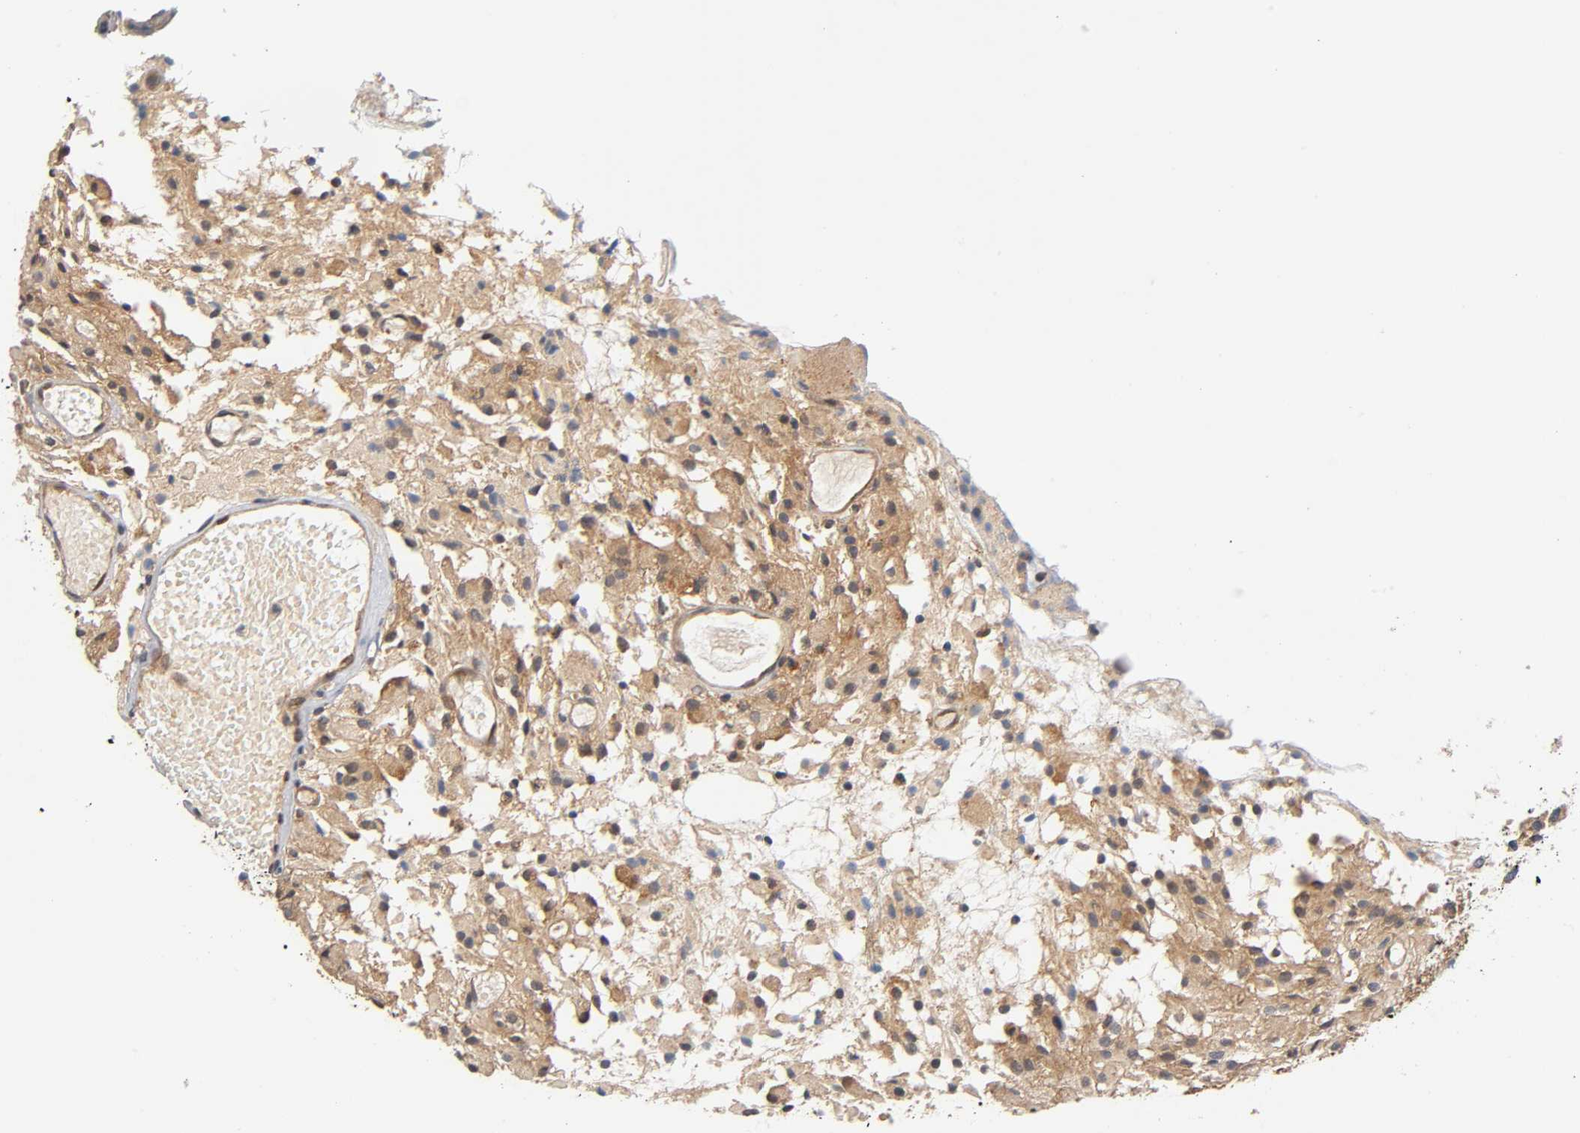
{"staining": {"intensity": "moderate", "quantity": "25%-75%", "location": "cytoplasmic/membranous"}, "tissue": "glioma", "cell_type": "Tumor cells", "image_type": "cancer", "snomed": [{"axis": "morphology", "description": "Glioma, malignant, High grade"}, {"axis": "topography", "description": "Brain"}], "caption": "Moderate cytoplasmic/membranous protein expression is seen in approximately 25%-75% of tumor cells in malignant high-grade glioma.", "gene": "PRKAB1", "patient": {"sex": "female", "age": 59}}